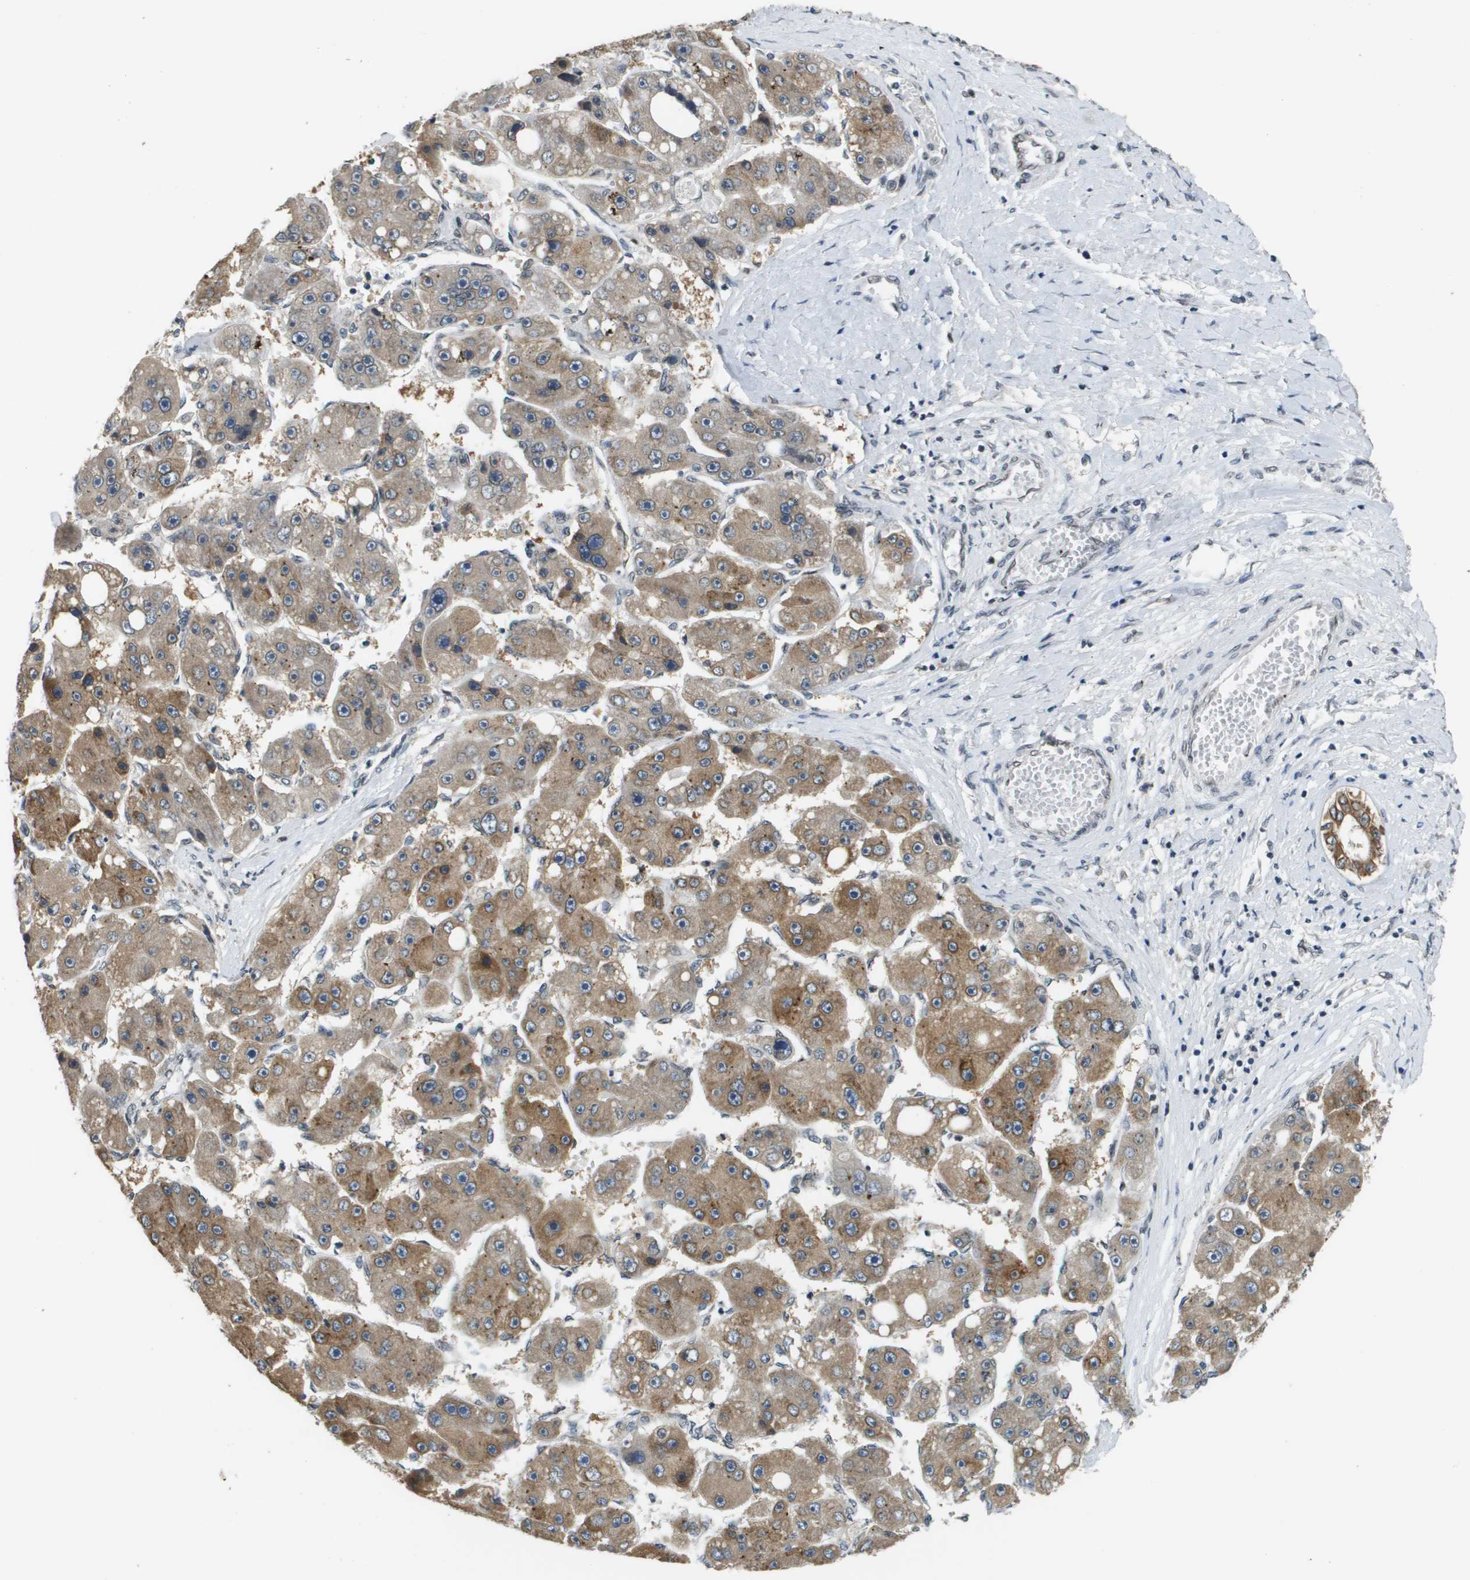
{"staining": {"intensity": "moderate", "quantity": ">75%", "location": "cytoplasmic/membranous"}, "tissue": "liver cancer", "cell_type": "Tumor cells", "image_type": "cancer", "snomed": [{"axis": "morphology", "description": "Carcinoma, Hepatocellular, NOS"}, {"axis": "topography", "description": "Liver"}], "caption": "Tumor cells exhibit moderate cytoplasmic/membranous staining in about >75% of cells in hepatocellular carcinoma (liver).", "gene": "FANCC", "patient": {"sex": "female", "age": 61}}